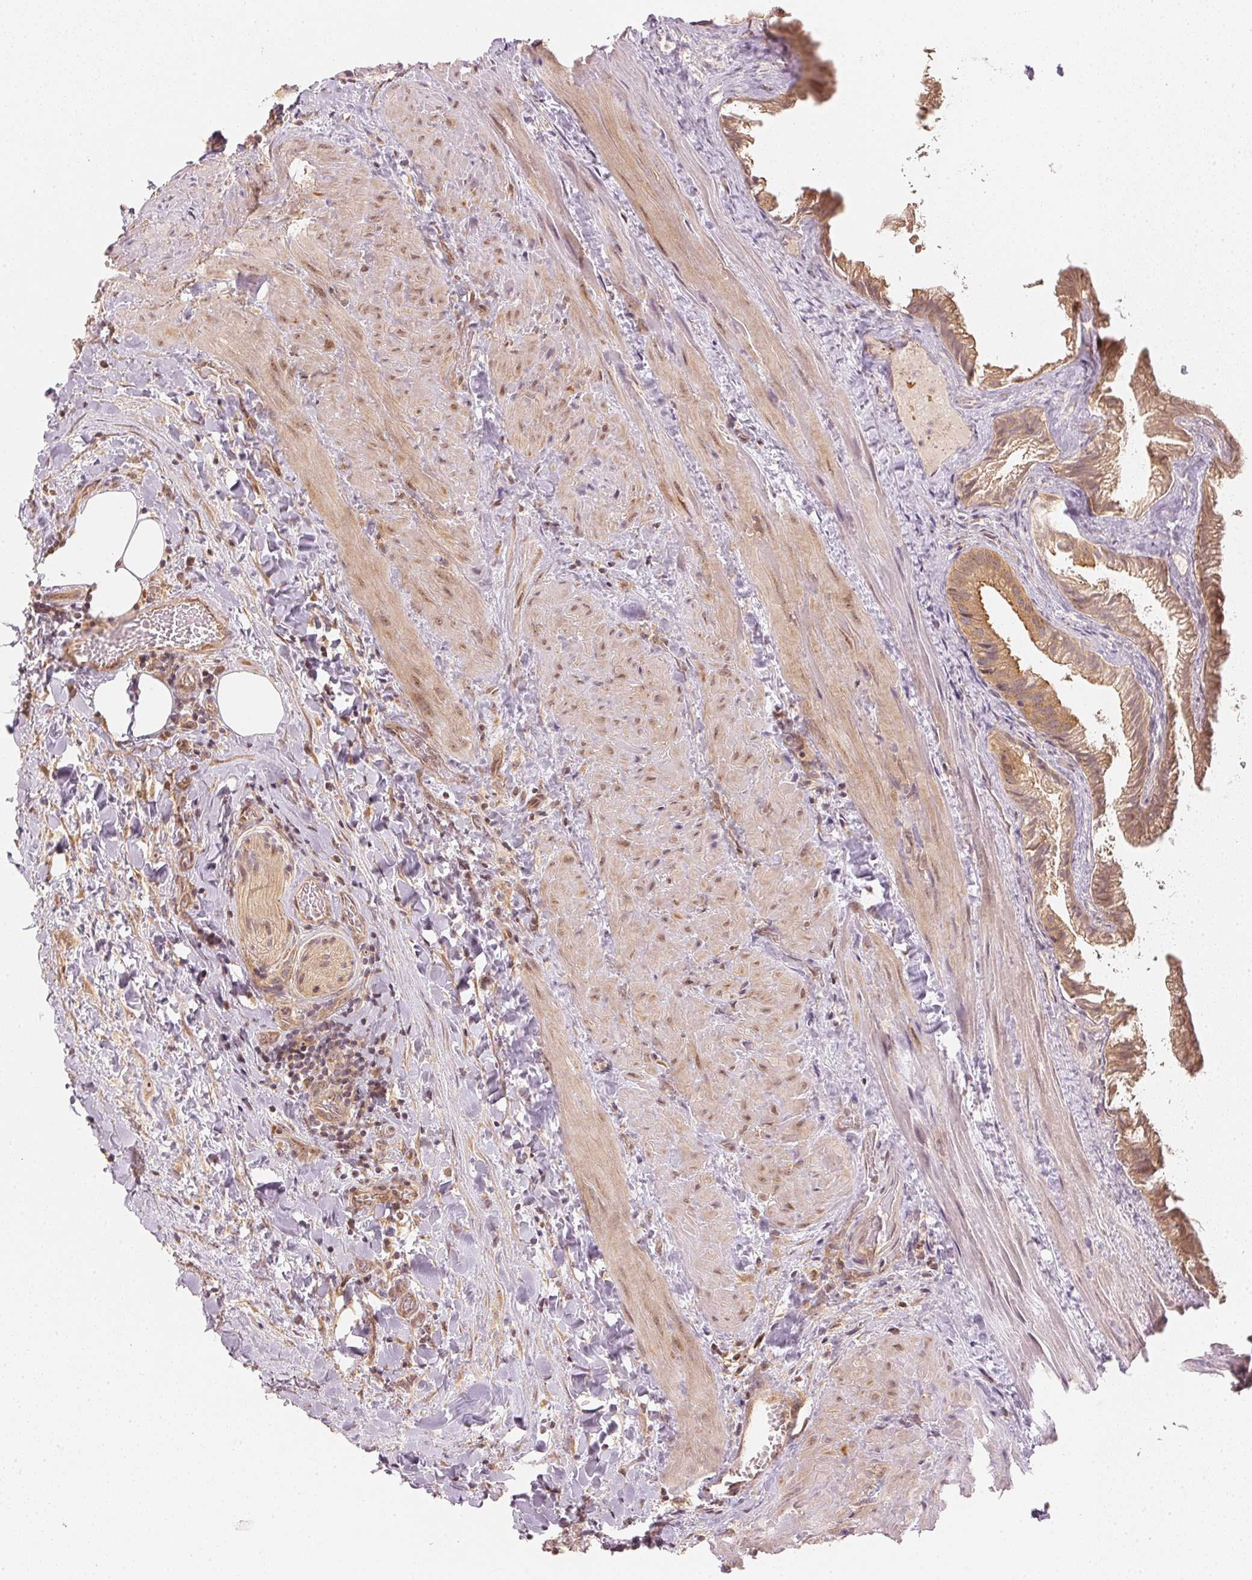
{"staining": {"intensity": "moderate", "quantity": ">75%", "location": "cytoplasmic/membranous"}, "tissue": "gallbladder", "cell_type": "Glandular cells", "image_type": "normal", "snomed": [{"axis": "morphology", "description": "Normal tissue, NOS"}, {"axis": "topography", "description": "Gallbladder"}], "caption": "Protein expression analysis of unremarkable gallbladder exhibits moderate cytoplasmic/membranous positivity in about >75% of glandular cells.", "gene": "WDR54", "patient": {"sex": "male", "age": 70}}